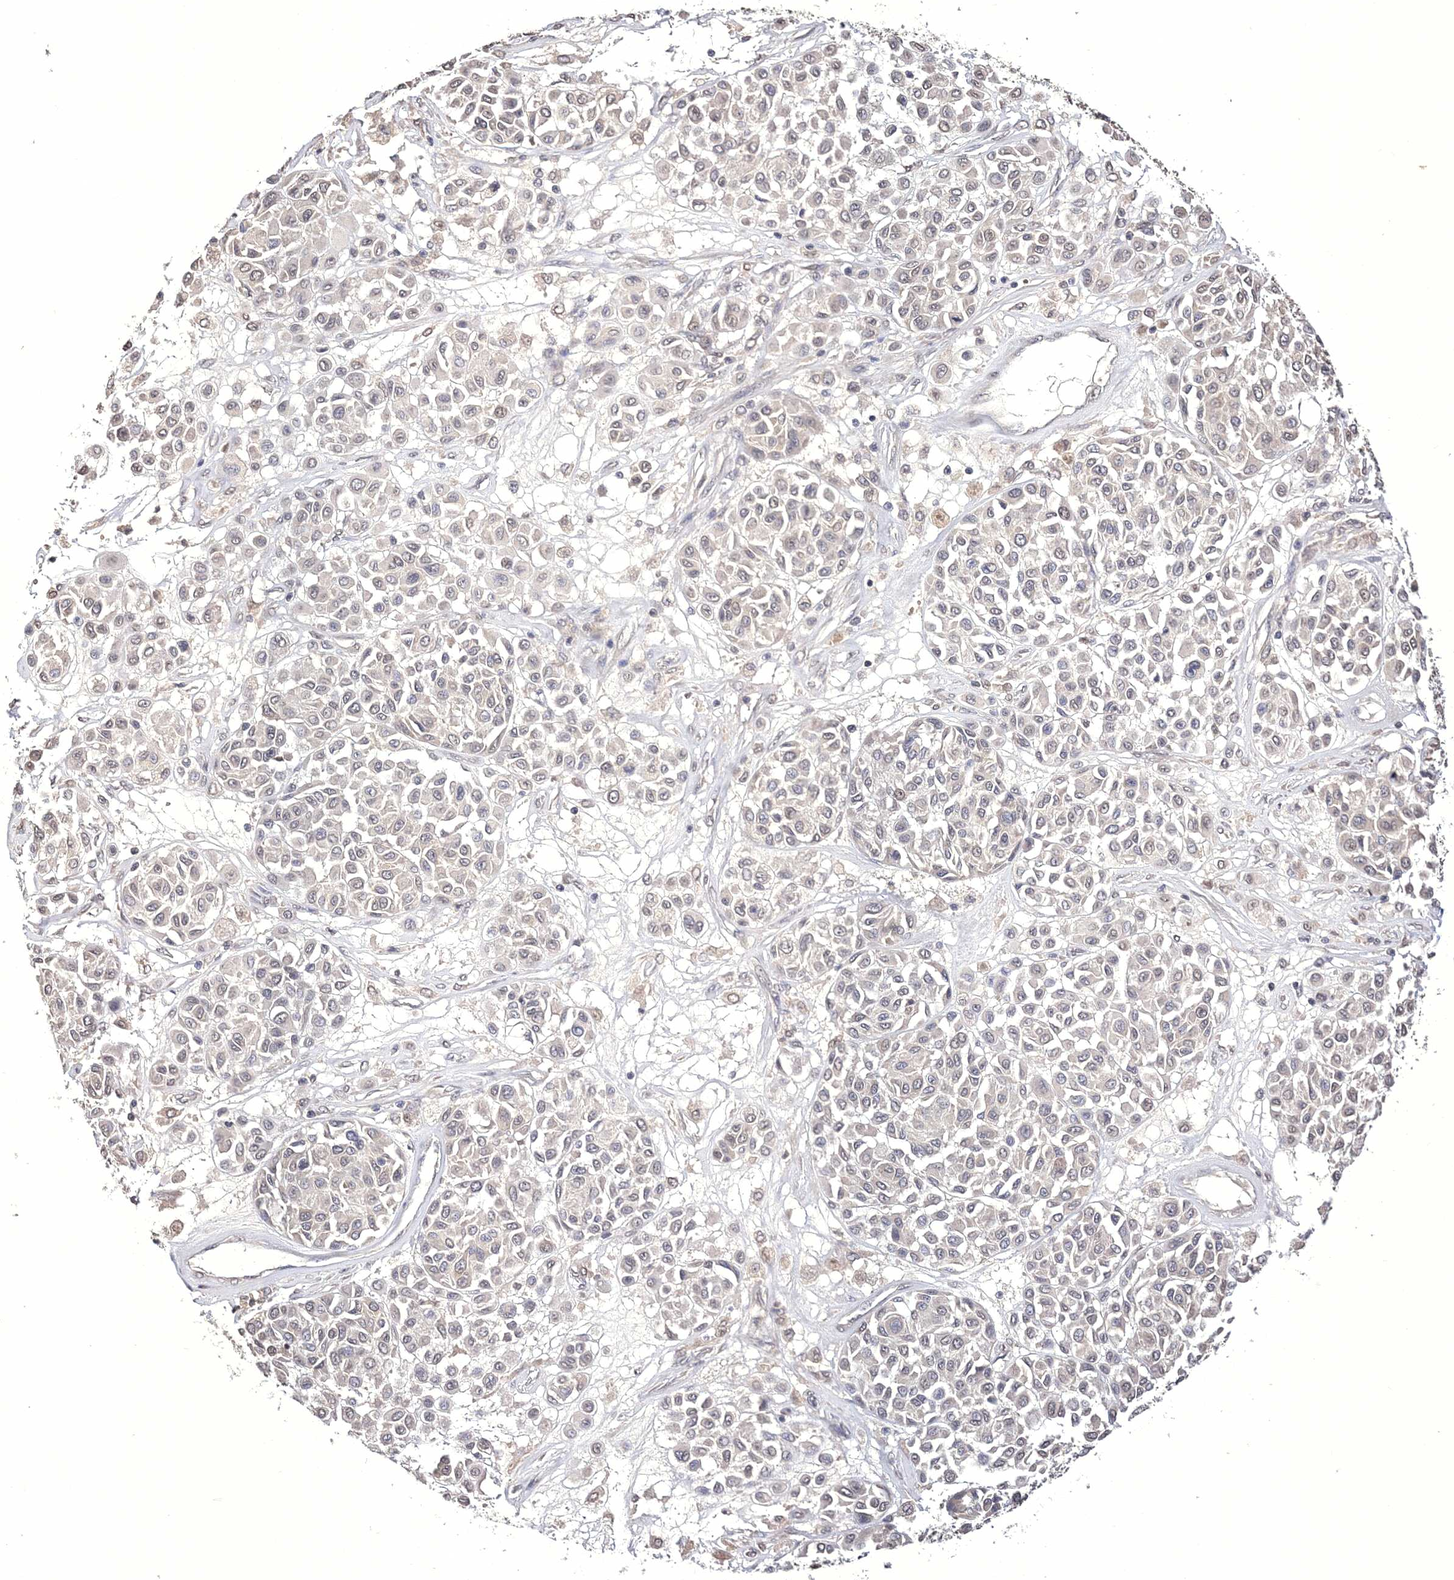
{"staining": {"intensity": "weak", "quantity": "25%-75%", "location": "nuclear"}, "tissue": "melanoma", "cell_type": "Tumor cells", "image_type": "cancer", "snomed": [{"axis": "morphology", "description": "Malignant melanoma, Metastatic site"}, {"axis": "topography", "description": "Soft tissue"}], "caption": "Human malignant melanoma (metastatic site) stained for a protein (brown) demonstrates weak nuclear positive positivity in approximately 25%-75% of tumor cells.", "gene": "GPN1", "patient": {"sex": "male", "age": 41}}